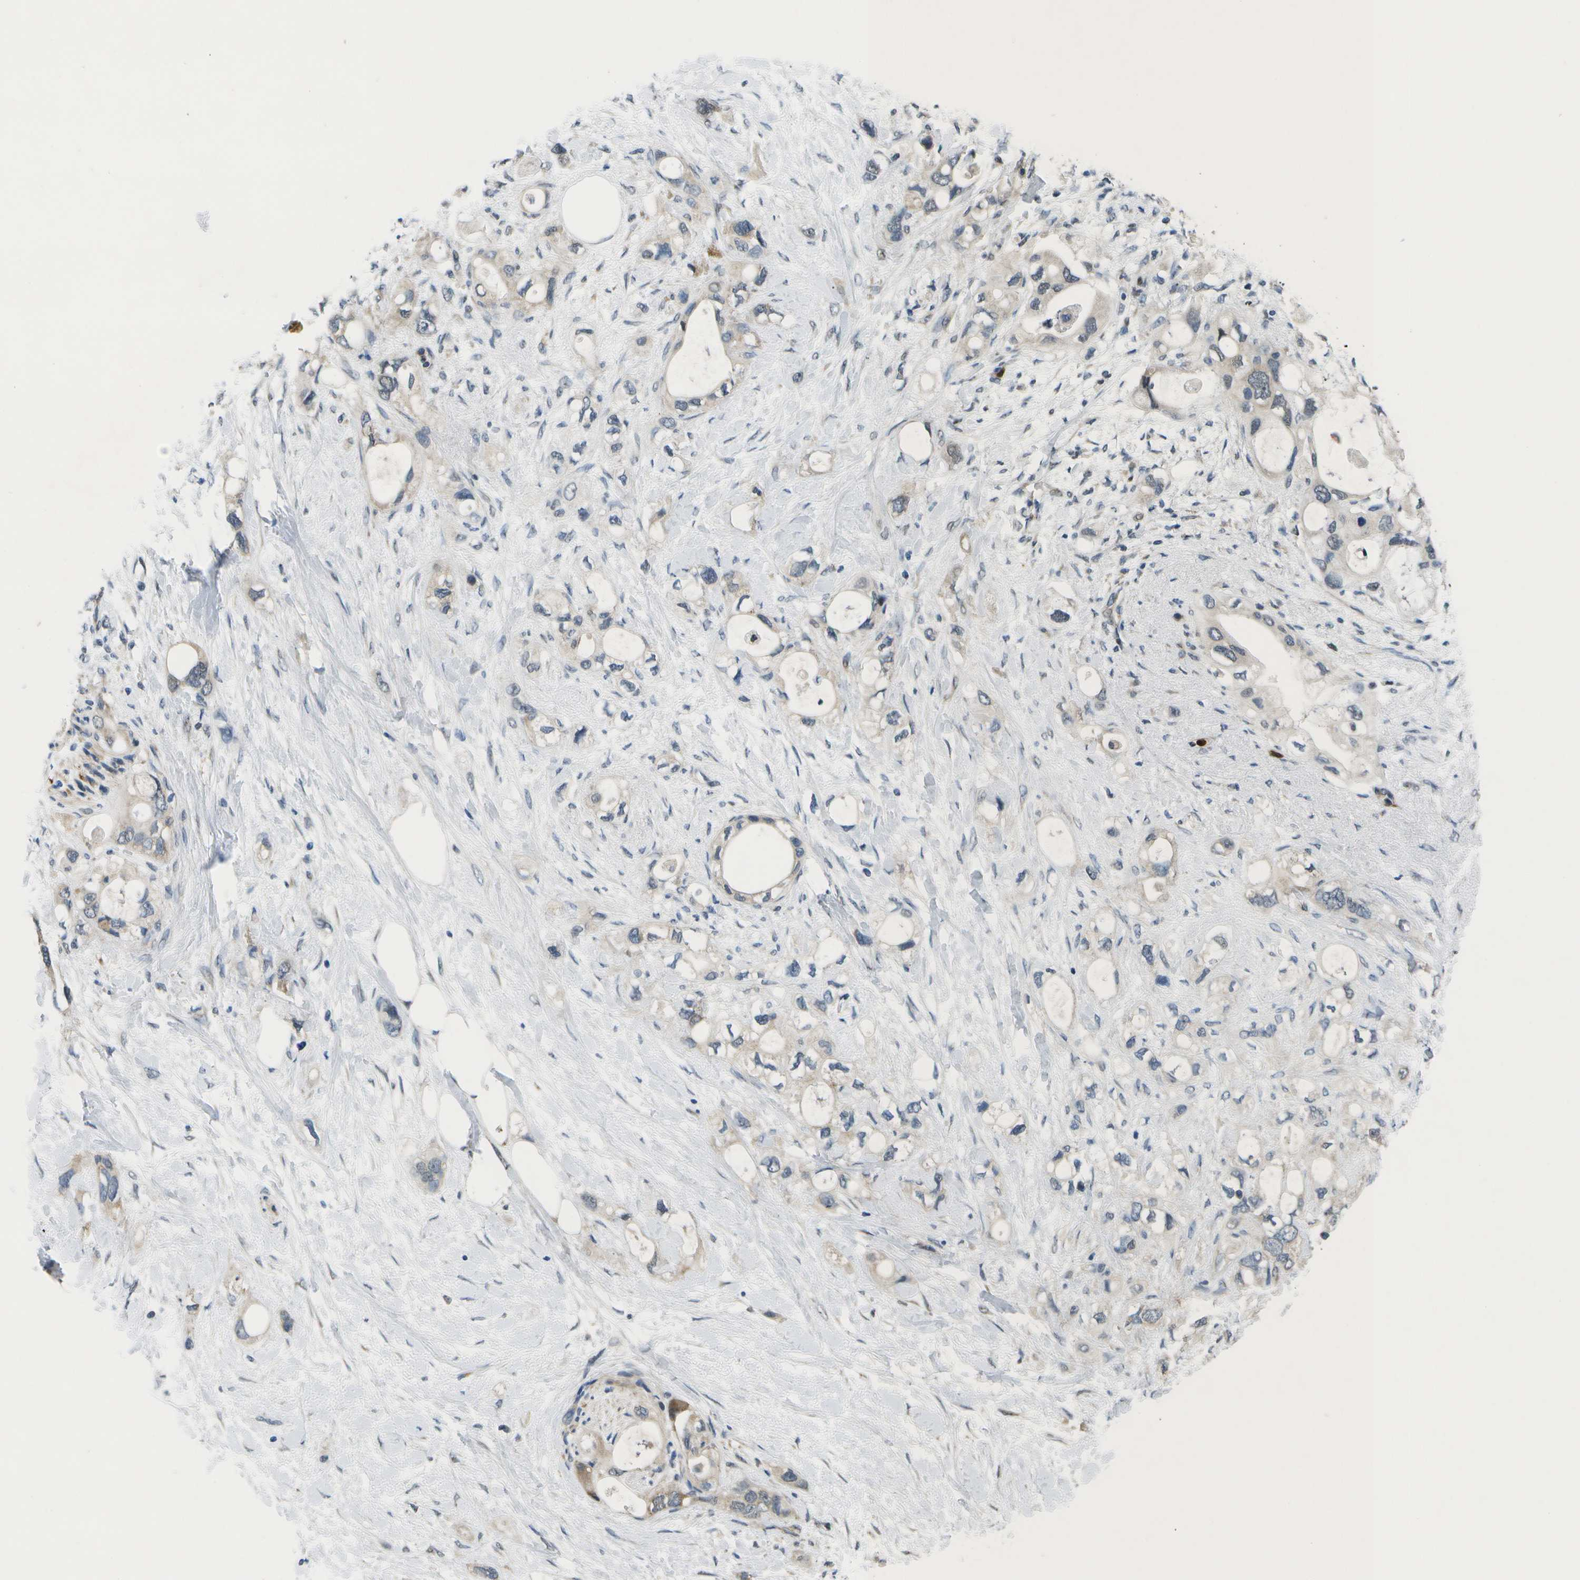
{"staining": {"intensity": "weak", "quantity": "<25%", "location": "cytoplasmic/membranous"}, "tissue": "pancreatic cancer", "cell_type": "Tumor cells", "image_type": "cancer", "snomed": [{"axis": "morphology", "description": "Adenocarcinoma, NOS"}, {"axis": "topography", "description": "Pancreas"}], "caption": "Immunohistochemistry (IHC) photomicrograph of neoplastic tissue: adenocarcinoma (pancreatic) stained with DAB reveals no significant protein expression in tumor cells.", "gene": "GALNT15", "patient": {"sex": "female", "age": 56}}